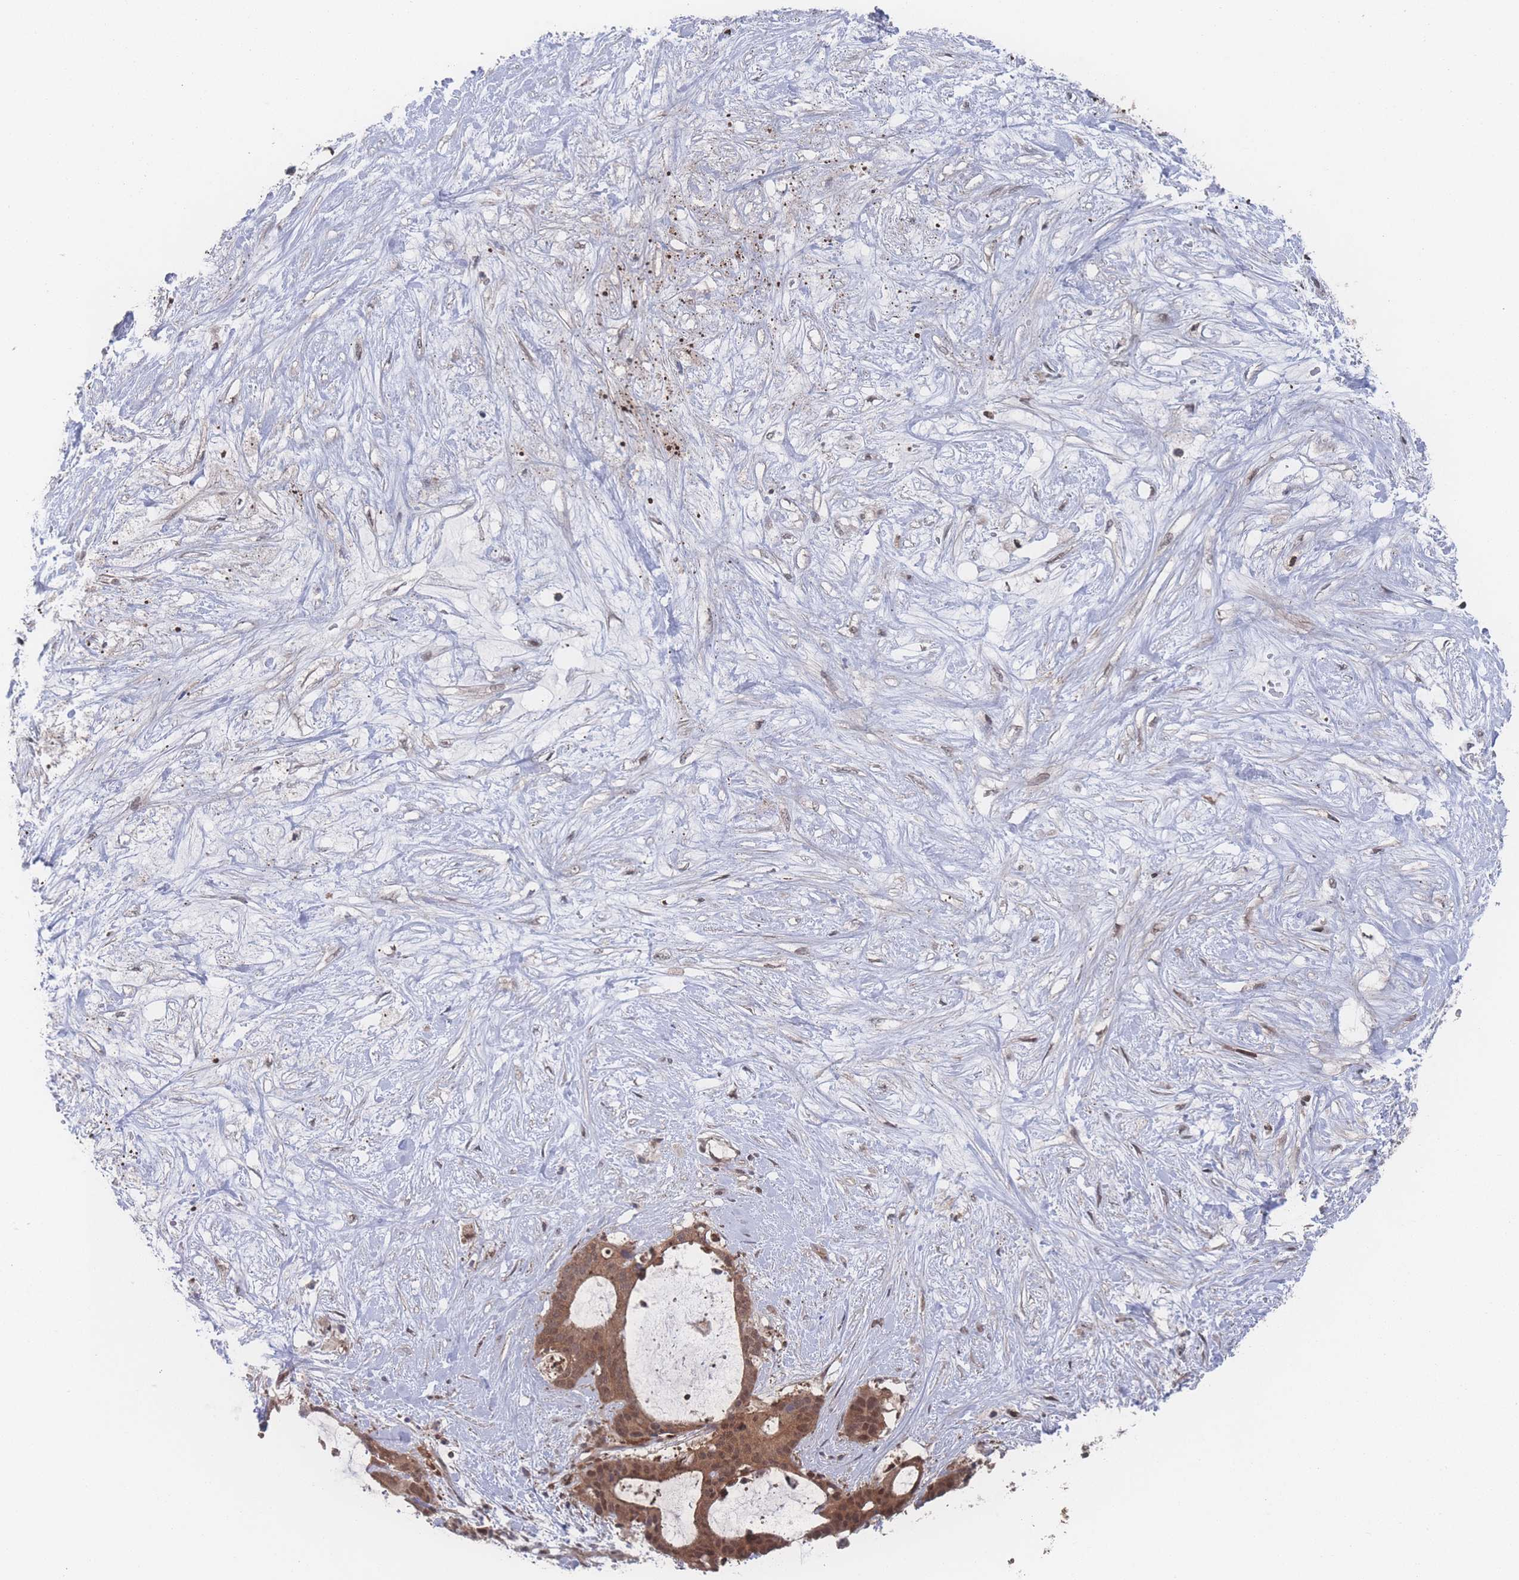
{"staining": {"intensity": "moderate", "quantity": ">75%", "location": "cytoplasmic/membranous,nuclear"}, "tissue": "liver cancer", "cell_type": "Tumor cells", "image_type": "cancer", "snomed": [{"axis": "morphology", "description": "Normal tissue, NOS"}, {"axis": "morphology", "description": "Cholangiocarcinoma"}, {"axis": "topography", "description": "Liver"}, {"axis": "topography", "description": "Peripheral nerve tissue"}], "caption": "Liver cancer (cholangiocarcinoma) stained with immunohistochemistry (IHC) demonstrates moderate cytoplasmic/membranous and nuclear expression in about >75% of tumor cells. Nuclei are stained in blue.", "gene": "PSMA1", "patient": {"sex": "female", "age": 73}}